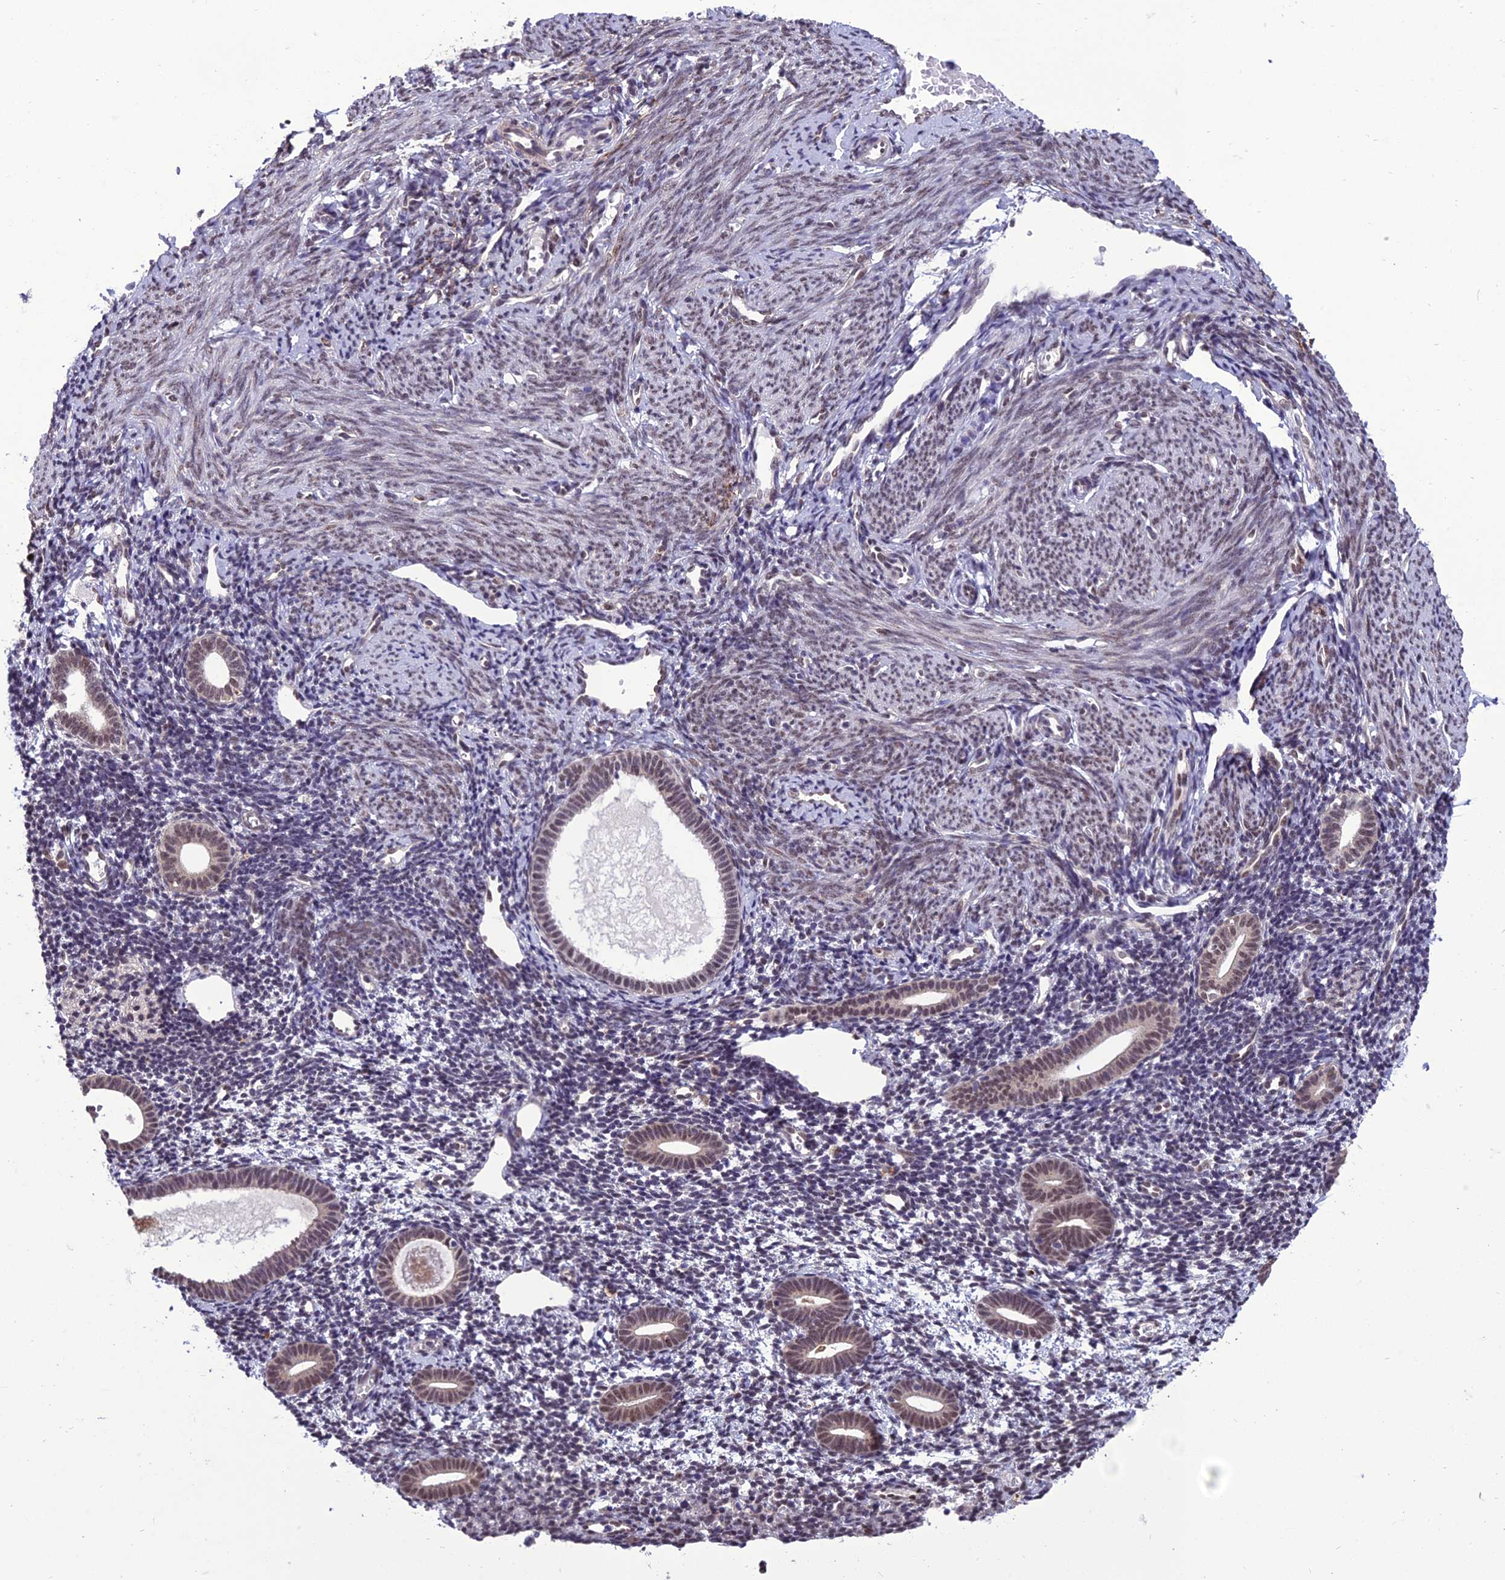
{"staining": {"intensity": "weak", "quantity": "25%-75%", "location": "nuclear"}, "tissue": "endometrium", "cell_type": "Cells in endometrial stroma", "image_type": "normal", "snomed": [{"axis": "morphology", "description": "Normal tissue, NOS"}, {"axis": "topography", "description": "Endometrium"}], "caption": "Benign endometrium was stained to show a protein in brown. There is low levels of weak nuclear positivity in about 25%-75% of cells in endometrial stroma.", "gene": "RANBP3", "patient": {"sex": "female", "age": 56}}